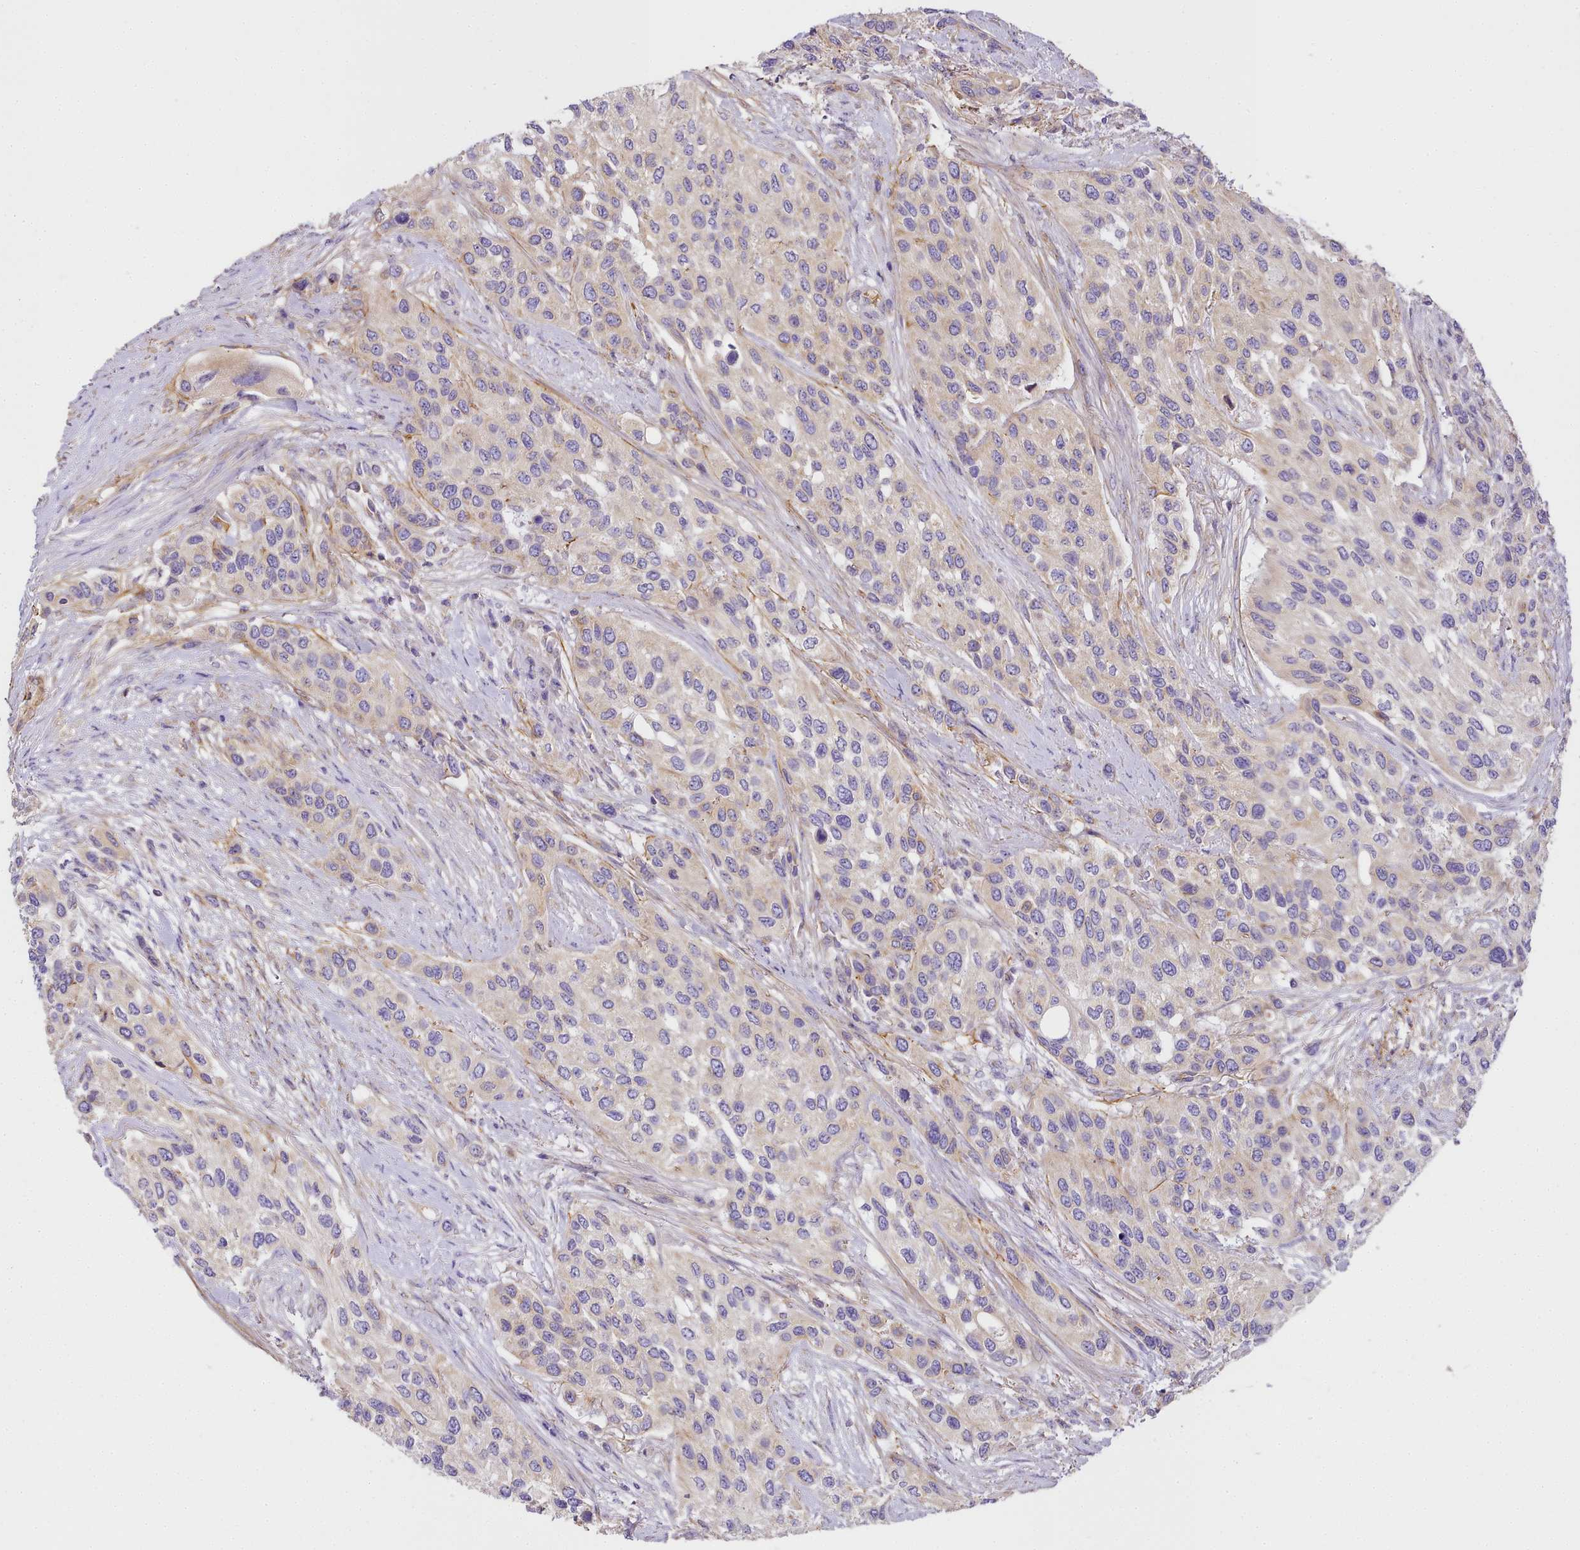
{"staining": {"intensity": "weak", "quantity": "<25%", "location": "cytoplasmic/membranous"}, "tissue": "urothelial cancer", "cell_type": "Tumor cells", "image_type": "cancer", "snomed": [{"axis": "morphology", "description": "Normal tissue, NOS"}, {"axis": "morphology", "description": "Urothelial carcinoma, High grade"}, {"axis": "topography", "description": "Vascular tissue"}, {"axis": "topography", "description": "Urinary bladder"}], "caption": "Protein analysis of urothelial cancer displays no significant staining in tumor cells.", "gene": "NBPF1", "patient": {"sex": "female", "age": 56}}